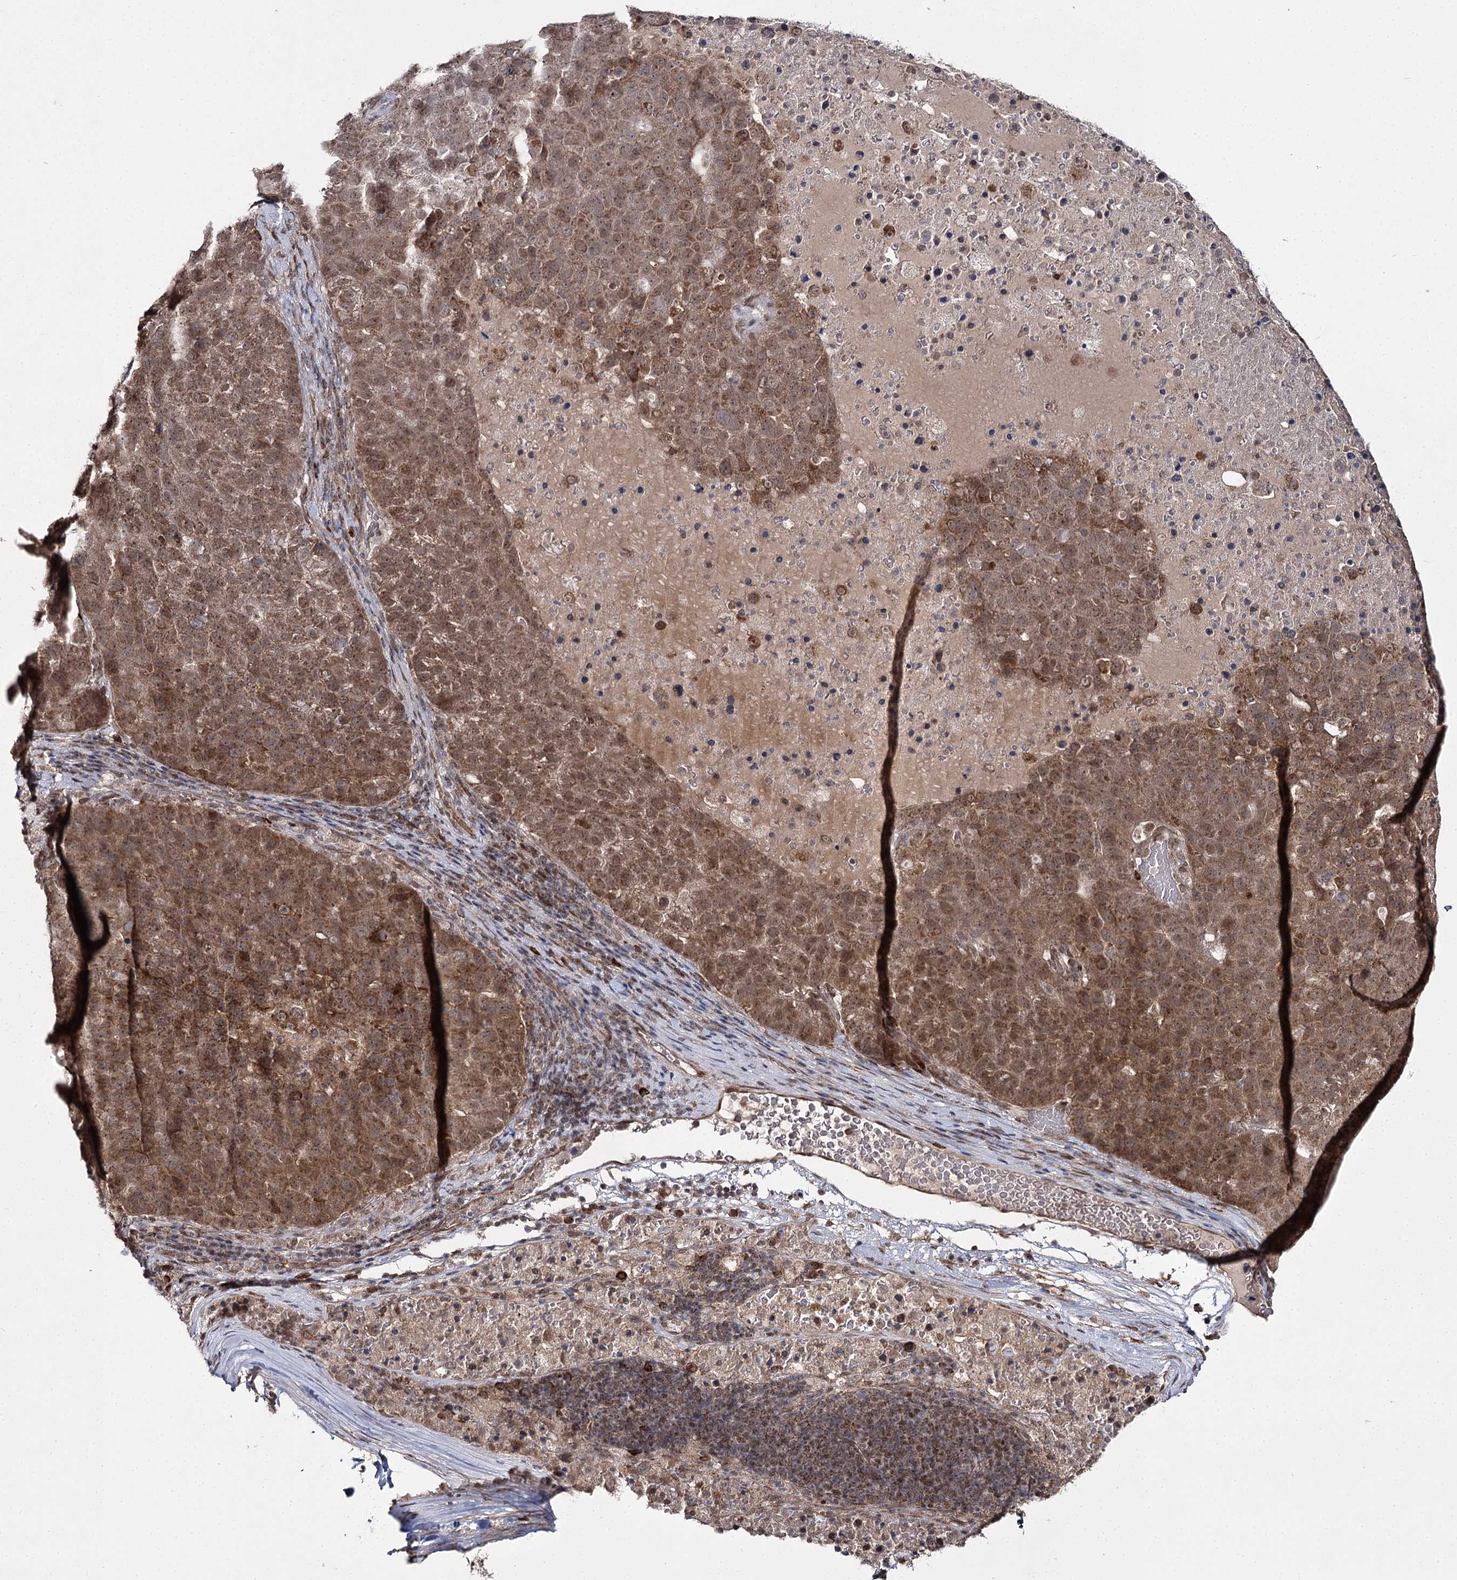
{"staining": {"intensity": "moderate", "quantity": ">75%", "location": "cytoplasmic/membranous,nuclear"}, "tissue": "pancreatic cancer", "cell_type": "Tumor cells", "image_type": "cancer", "snomed": [{"axis": "morphology", "description": "Adenocarcinoma, NOS"}, {"axis": "topography", "description": "Pancreas"}], "caption": "Tumor cells exhibit medium levels of moderate cytoplasmic/membranous and nuclear staining in approximately >75% of cells in human pancreatic adenocarcinoma.", "gene": "TRNT1", "patient": {"sex": "female", "age": 61}}